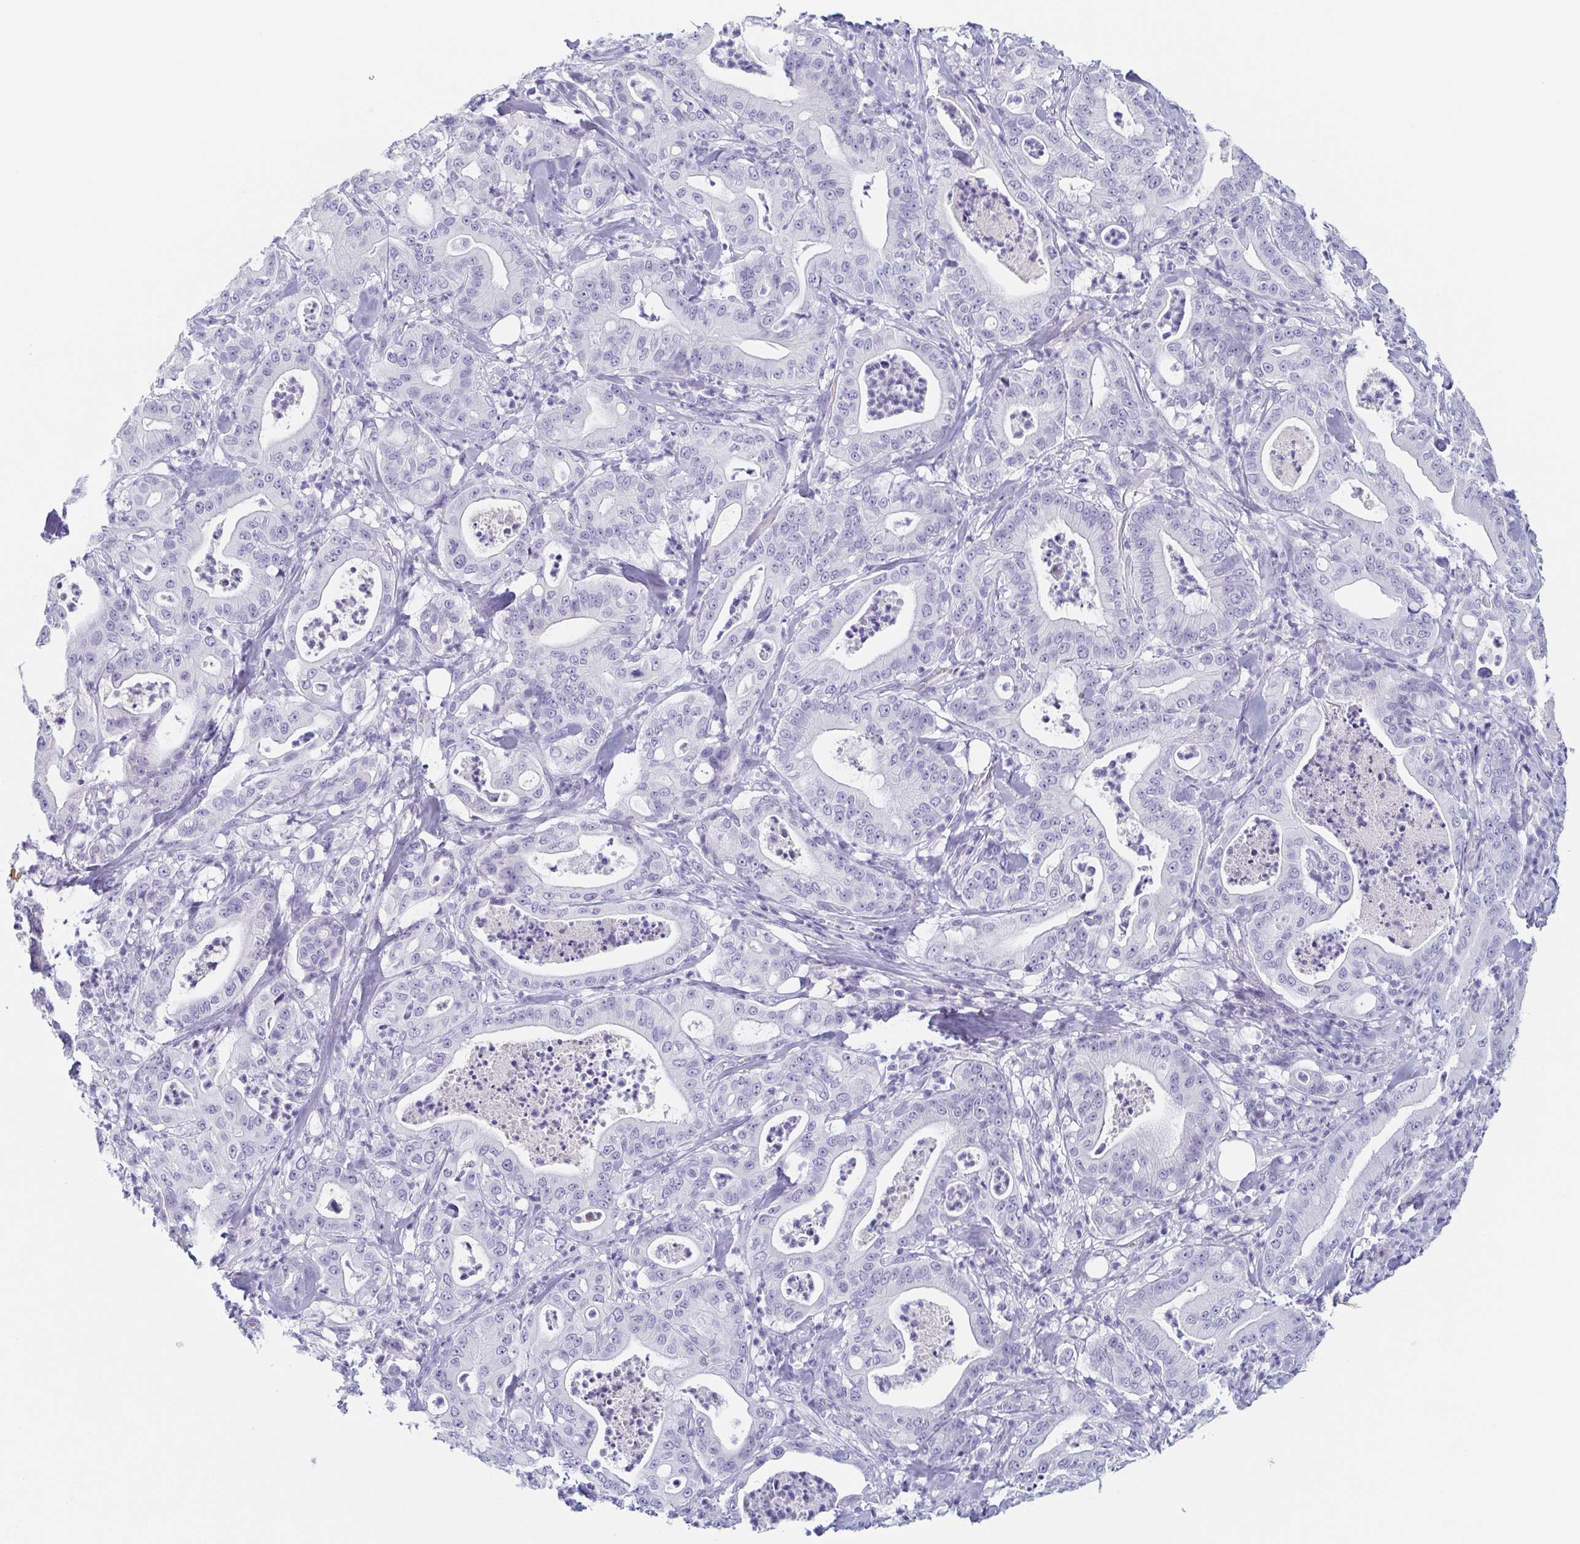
{"staining": {"intensity": "negative", "quantity": "none", "location": "none"}, "tissue": "pancreatic cancer", "cell_type": "Tumor cells", "image_type": "cancer", "snomed": [{"axis": "morphology", "description": "Adenocarcinoma, NOS"}, {"axis": "topography", "description": "Pancreas"}], "caption": "The immunohistochemistry (IHC) photomicrograph has no significant positivity in tumor cells of pancreatic cancer tissue.", "gene": "ITLN1", "patient": {"sex": "male", "age": 71}}